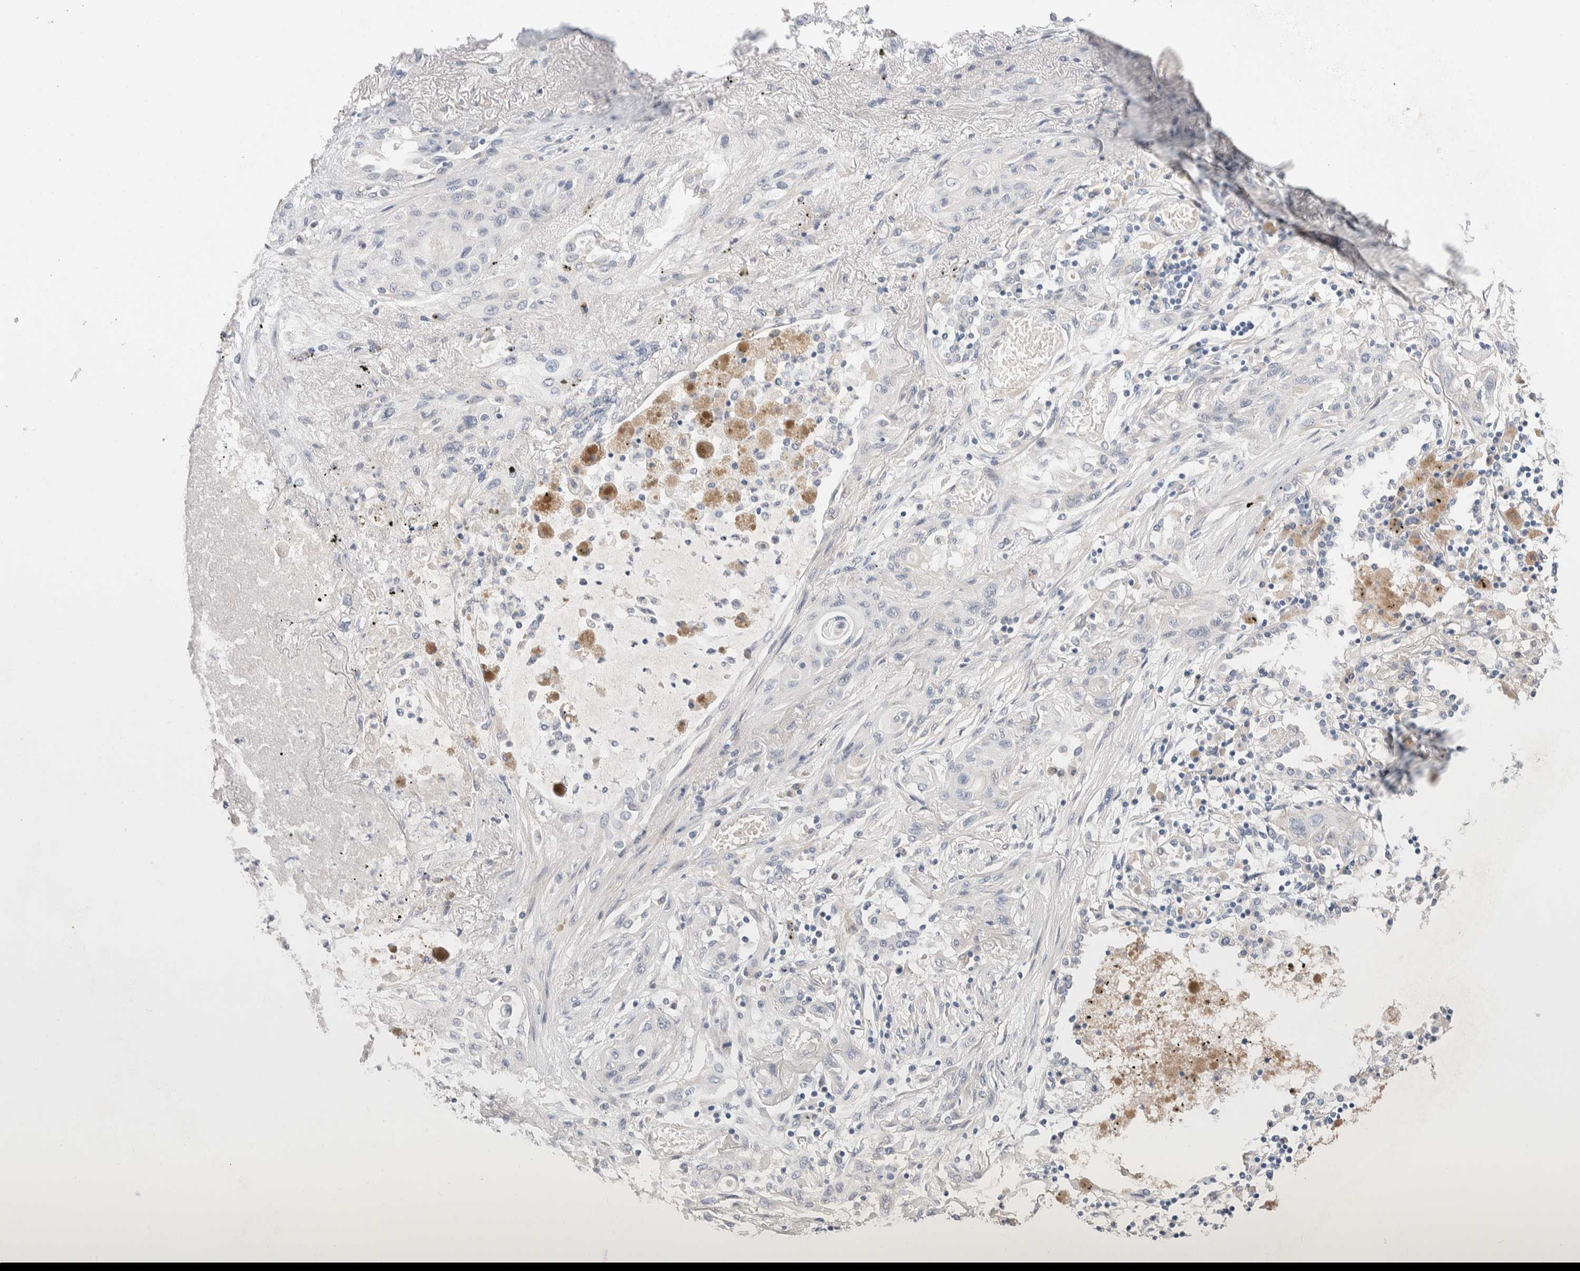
{"staining": {"intensity": "negative", "quantity": "none", "location": "none"}, "tissue": "lung cancer", "cell_type": "Tumor cells", "image_type": "cancer", "snomed": [{"axis": "morphology", "description": "Squamous cell carcinoma, NOS"}, {"axis": "topography", "description": "Lung"}], "caption": "Immunohistochemistry histopathology image of neoplastic tissue: human lung cancer stained with DAB (3,3'-diaminobenzidine) exhibits no significant protein positivity in tumor cells.", "gene": "RUSF1", "patient": {"sex": "female", "age": 47}}